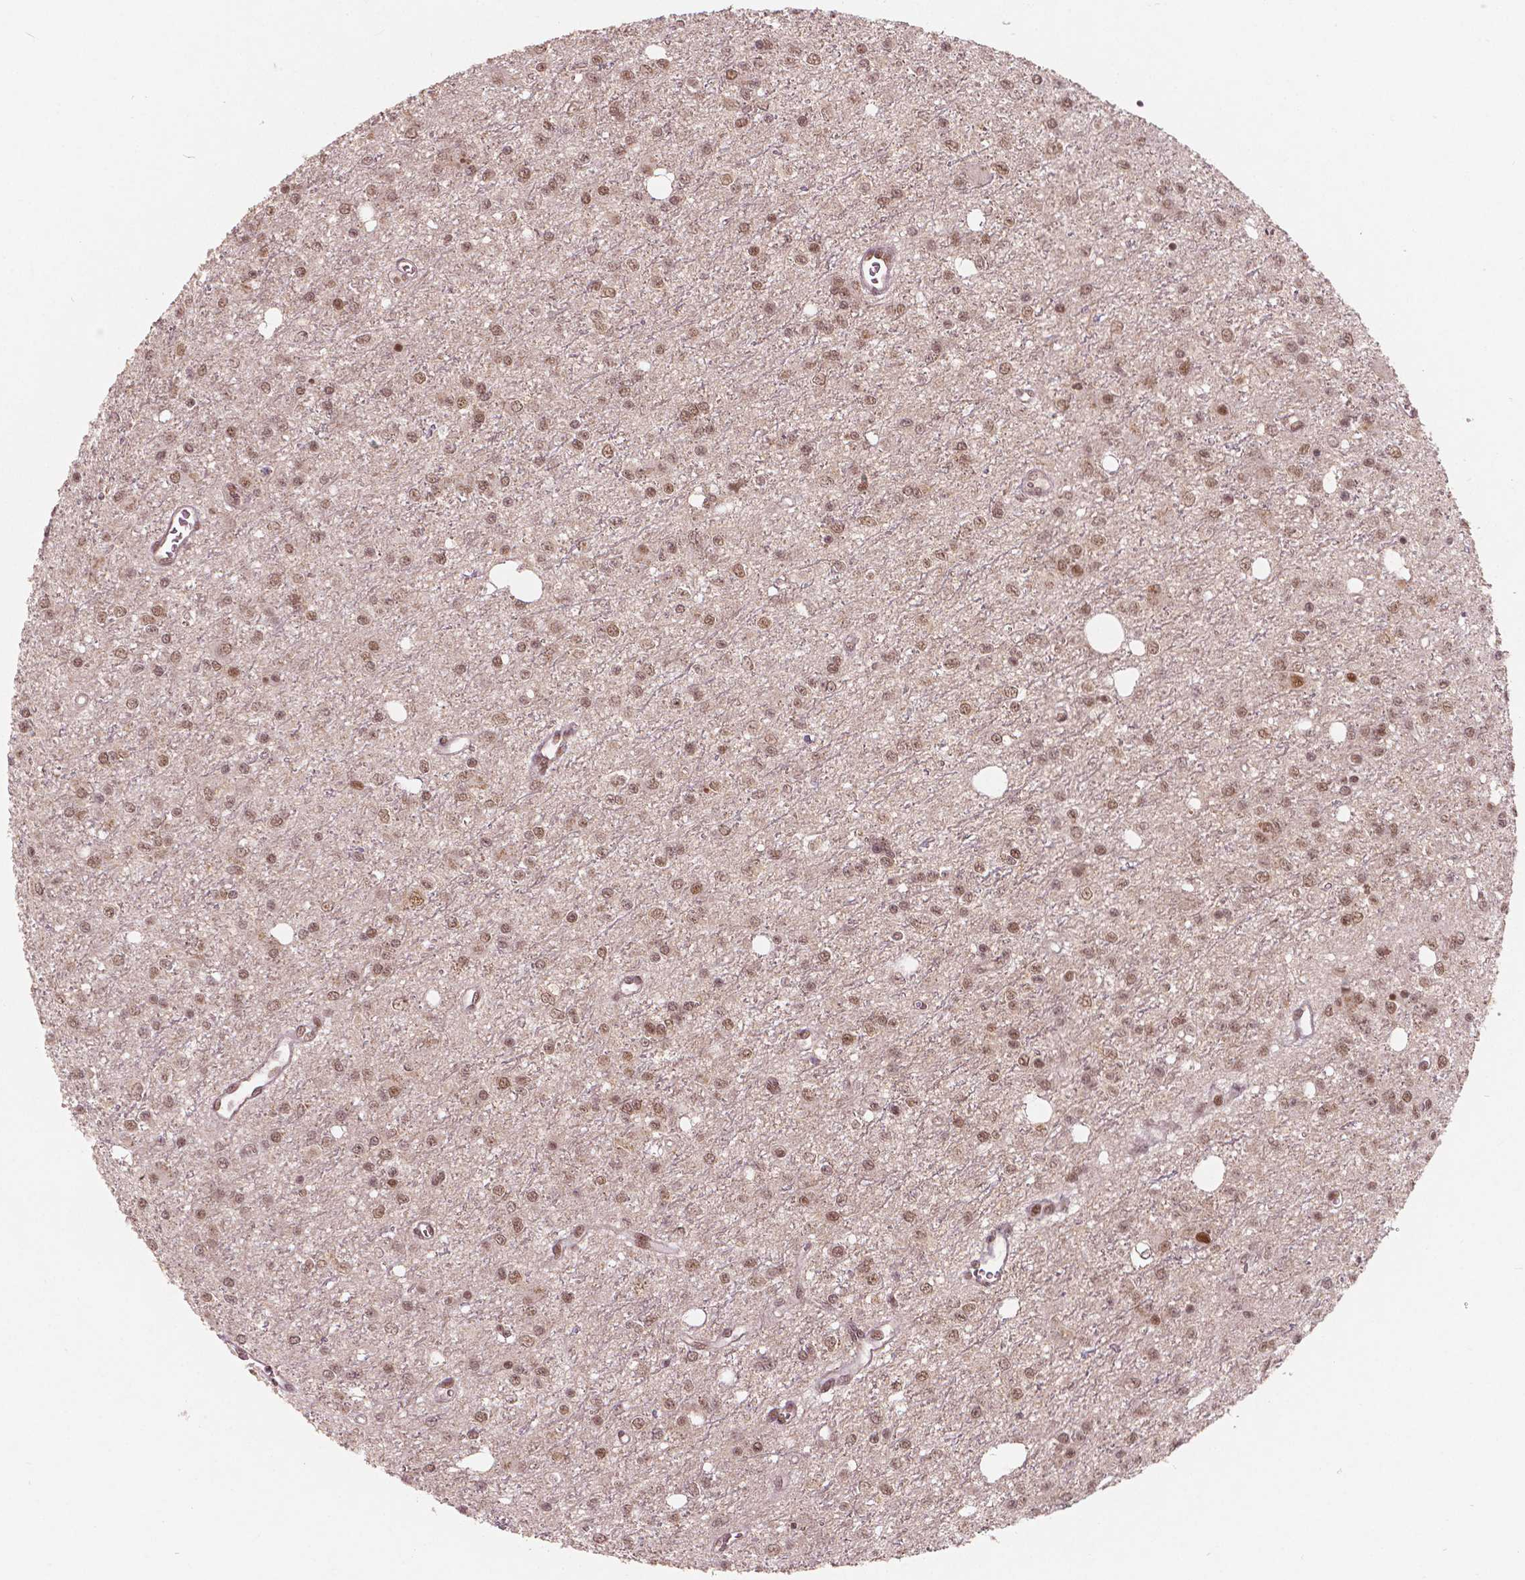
{"staining": {"intensity": "moderate", "quantity": ">75%", "location": "nuclear"}, "tissue": "glioma", "cell_type": "Tumor cells", "image_type": "cancer", "snomed": [{"axis": "morphology", "description": "Glioma, malignant, Low grade"}, {"axis": "topography", "description": "Brain"}], "caption": "Immunohistochemistry (DAB) staining of human malignant glioma (low-grade) exhibits moderate nuclear protein staining in about >75% of tumor cells. (Brightfield microscopy of DAB IHC at high magnification).", "gene": "NSD2", "patient": {"sex": "female", "age": 45}}